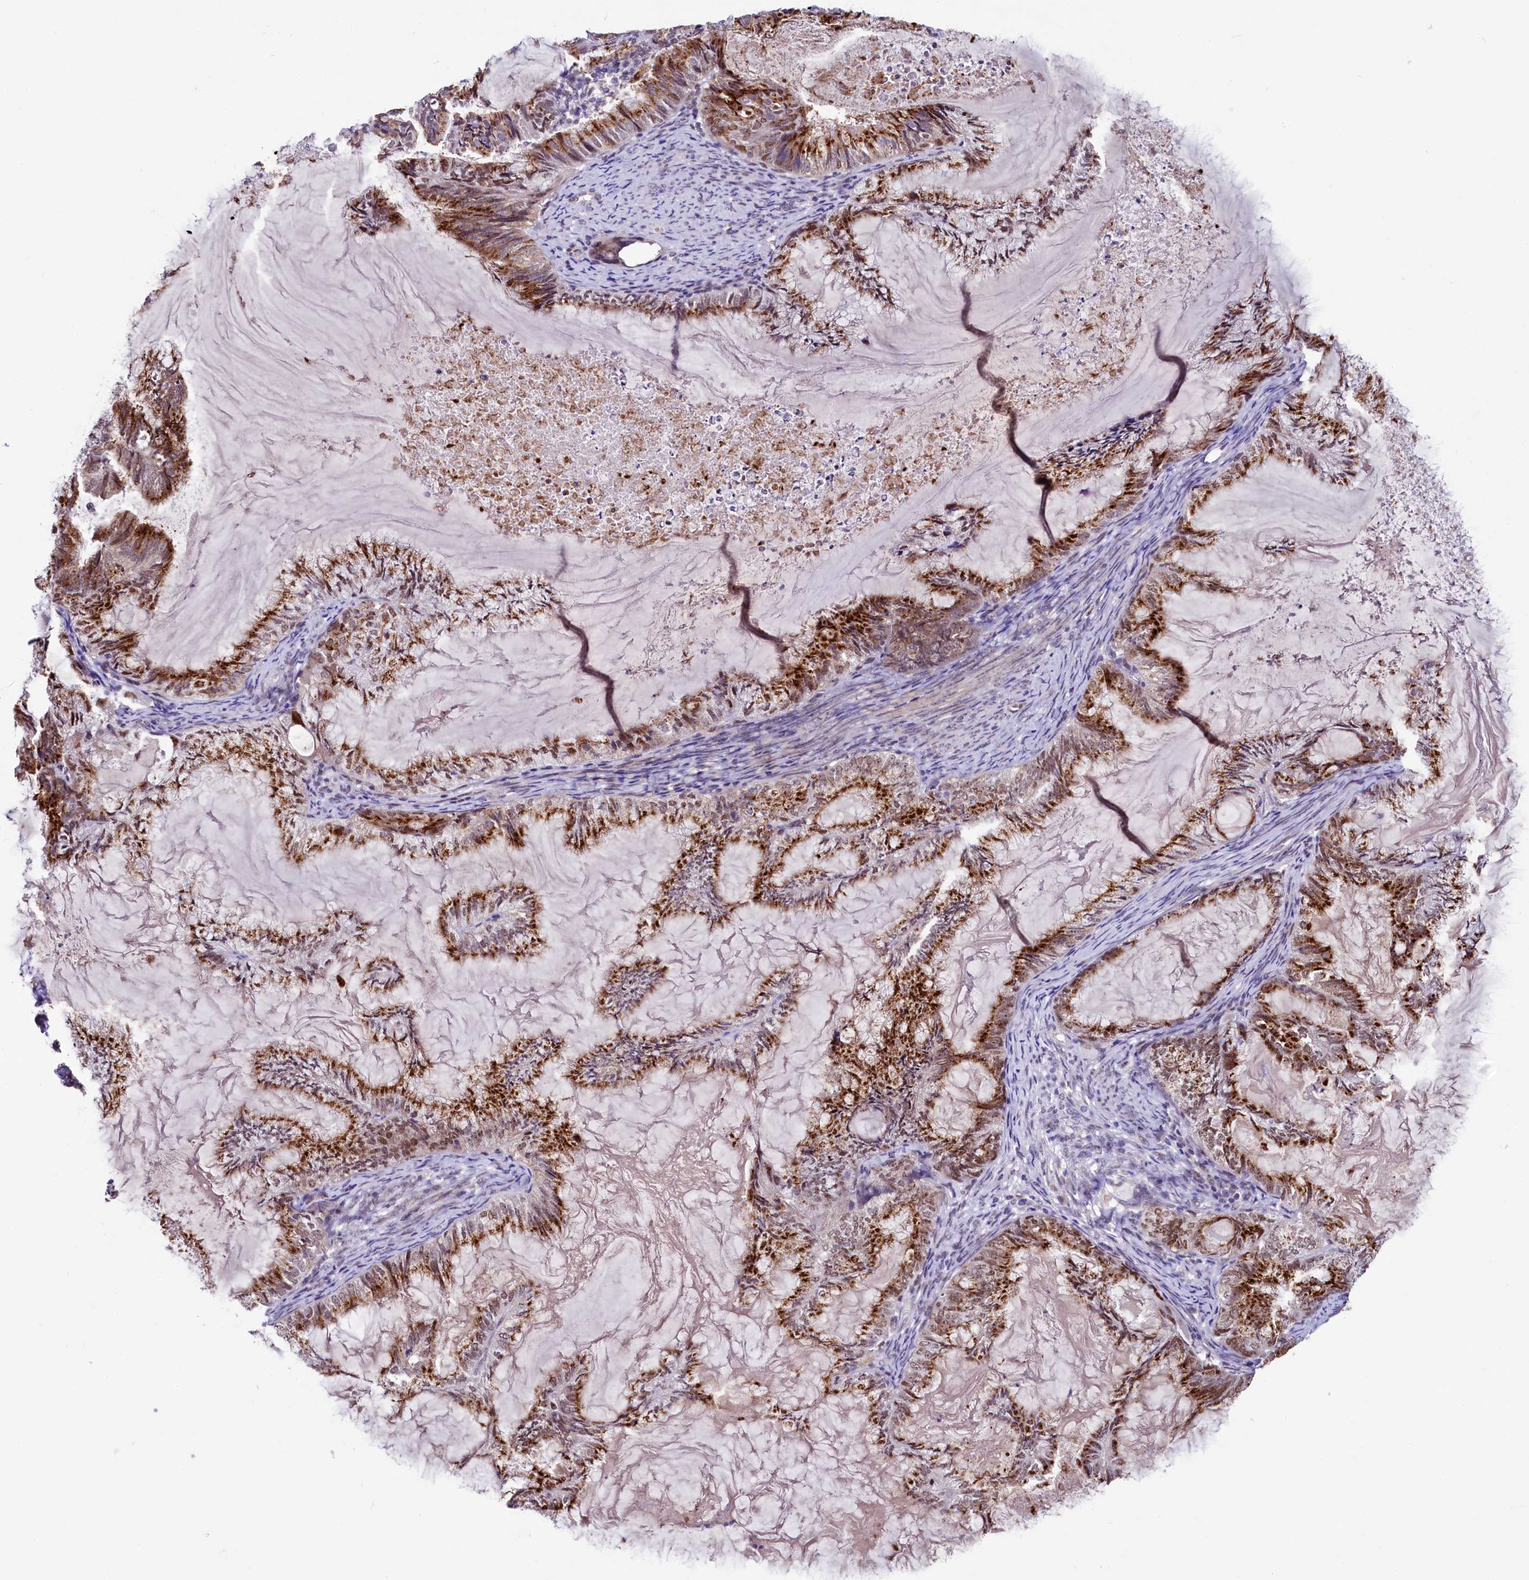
{"staining": {"intensity": "strong", "quantity": "25%-75%", "location": "cytoplasmic/membranous,nuclear"}, "tissue": "endometrial cancer", "cell_type": "Tumor cells", "image_type": "cancer", "snomed": [{"axis": "morphology", "description": "Adenocarcinoma, NOS"}, {"axis": "topography", "description": "Endometrium"}], "caption": "This image reveals endometrial cancer stained with immunohistochemistry (IHC) to label a protein in brown. The cytoplasmic/membranous and nuclear of tumor cells show strong positivity for the protein. Nuclei are counter-stained blue.", "gene": "LEUTX", "patient": {"sex": "female", "age": 86}}